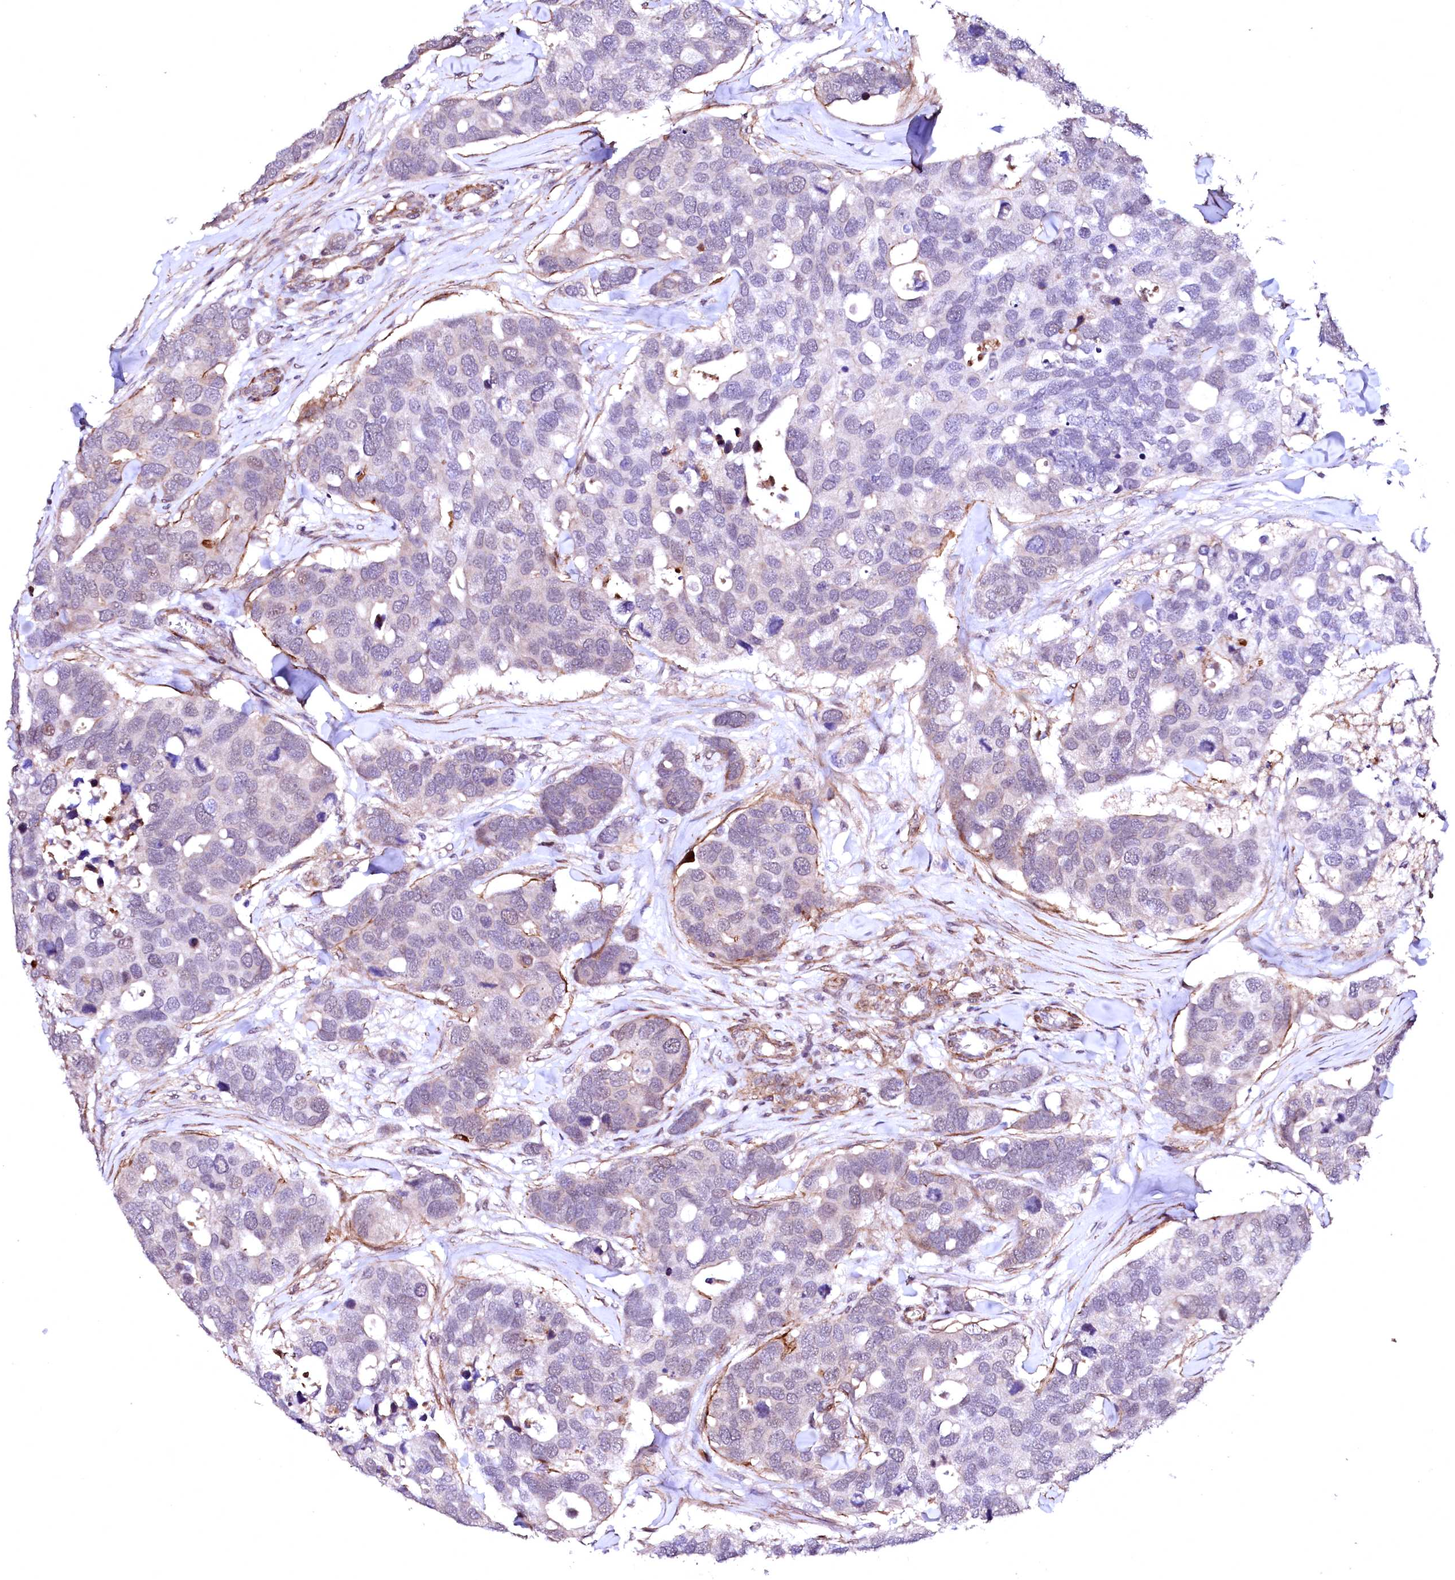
{"staining": {"intensity": "weak", "quantity": "<25%", "location": "nuclear"}, "tissue": "breast cancer", "cell_type": "Tumor cells", "image_type": "cancer", "snomed": [{"axis": "morphology", "description": "Duct carcinoma"}, {"axis": "topography", "description": "Breast"}], "caption": "Tumor cells are negative for protein expression in human intraductal carcinoma (breast). (Stains: DAB immunohistochemistry with hematoxylin counter stain, Microscopy: brightfield microscopy at high magnification).", "gene": "GPR176", "patient": {"sex": "female", "age": 83}}